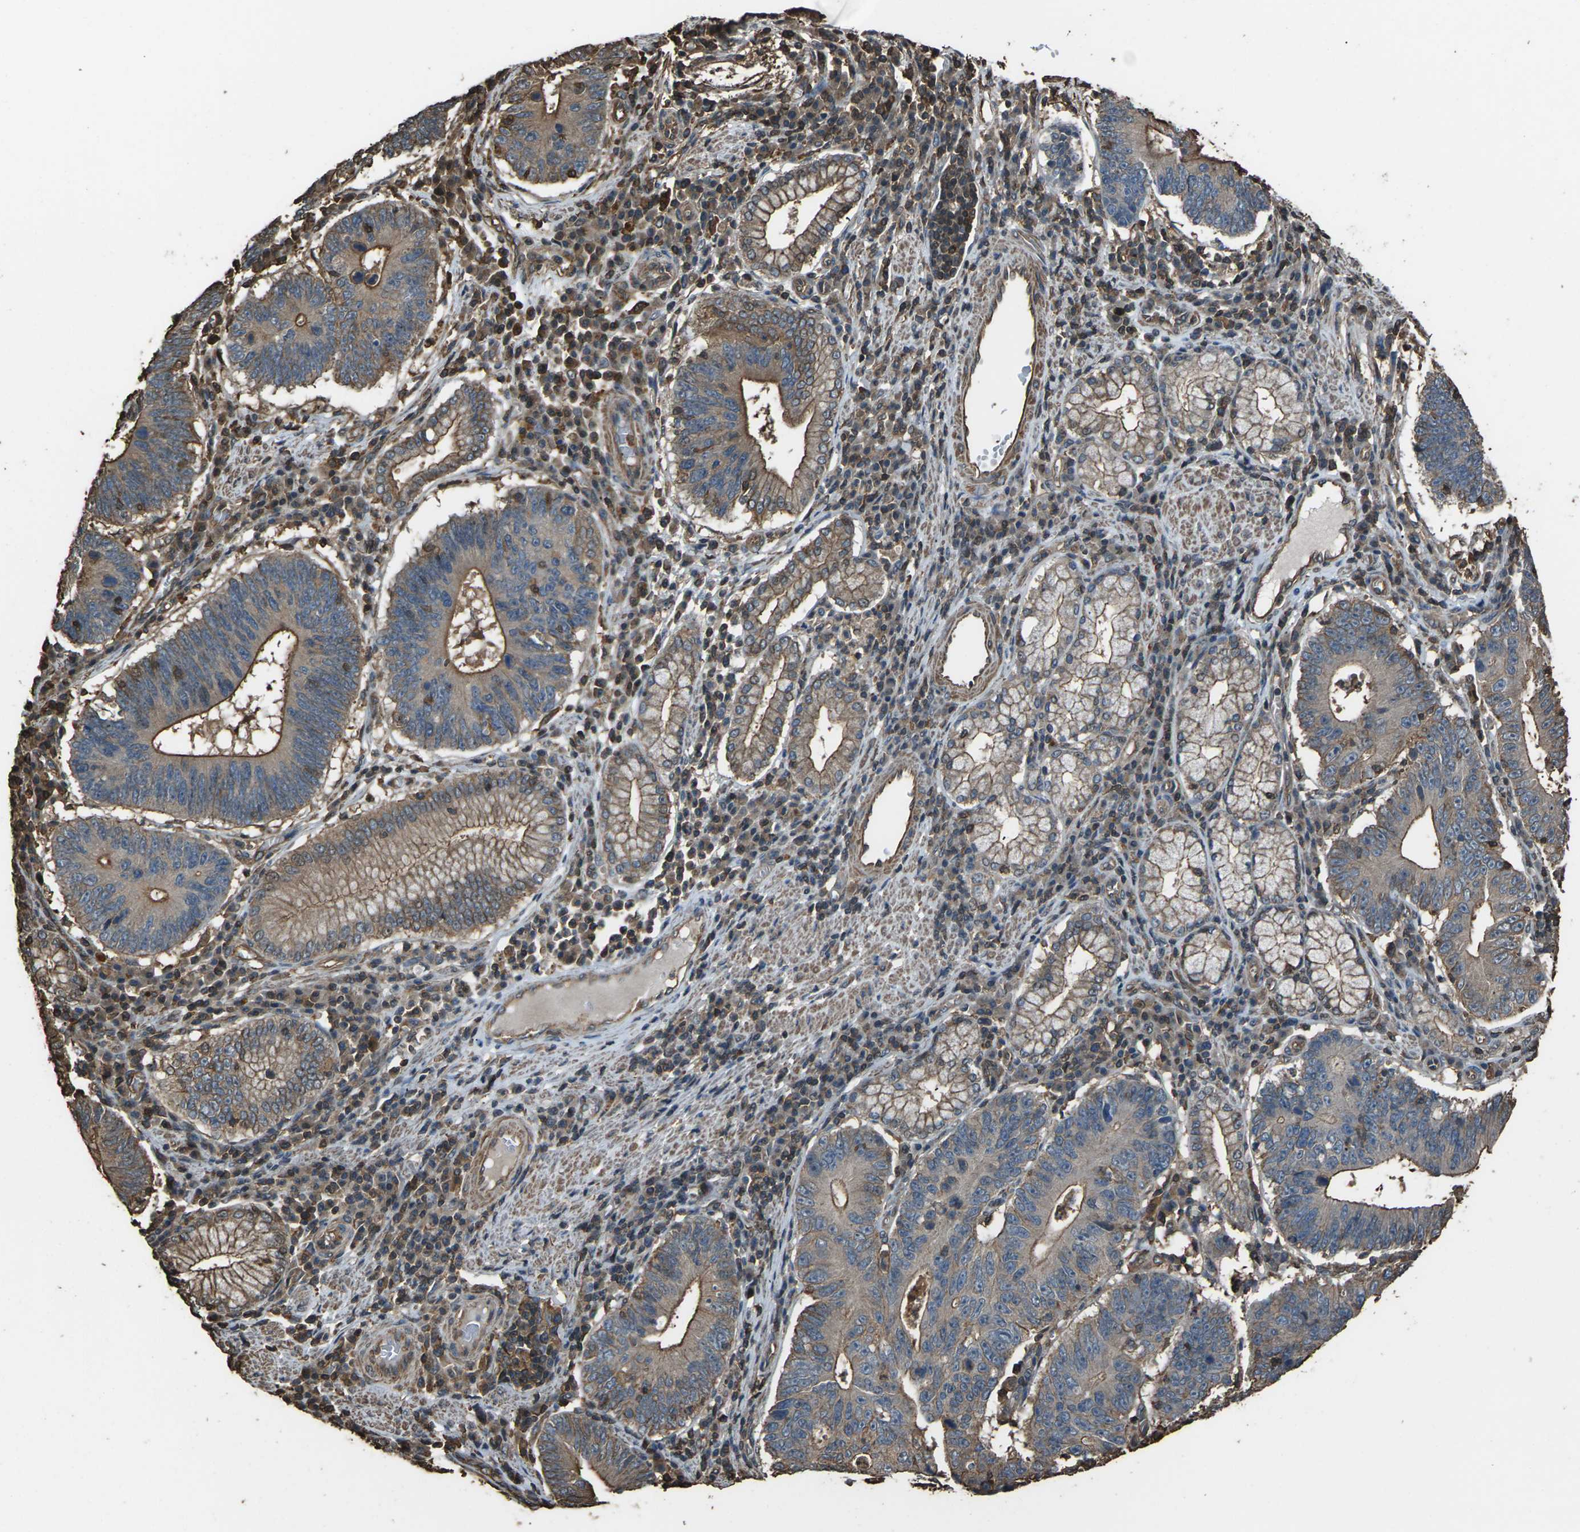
{"staining": {"intensity": "strong", "quantity": "25%-75%", "location": "cytoplasmic/membranous"}, "tissue": "stomach cancer", "cell_type": "Tumor cells", "image_type": "cancer", "snomed": [{"axis": "morphology", "description": "Adenocarcinoma, NOS"}, {"axis": "topography", "description": "Stomach"}], "caption": "Immunohistochemistry (IHC) (DAB) staining of stomach adenocarcinoma shows strong cytoplasmic/membranous protein expression in about 25%-75% of tumor cells.", "gene": "DHPS", "patient": {"sex": "male", "age": 59}}